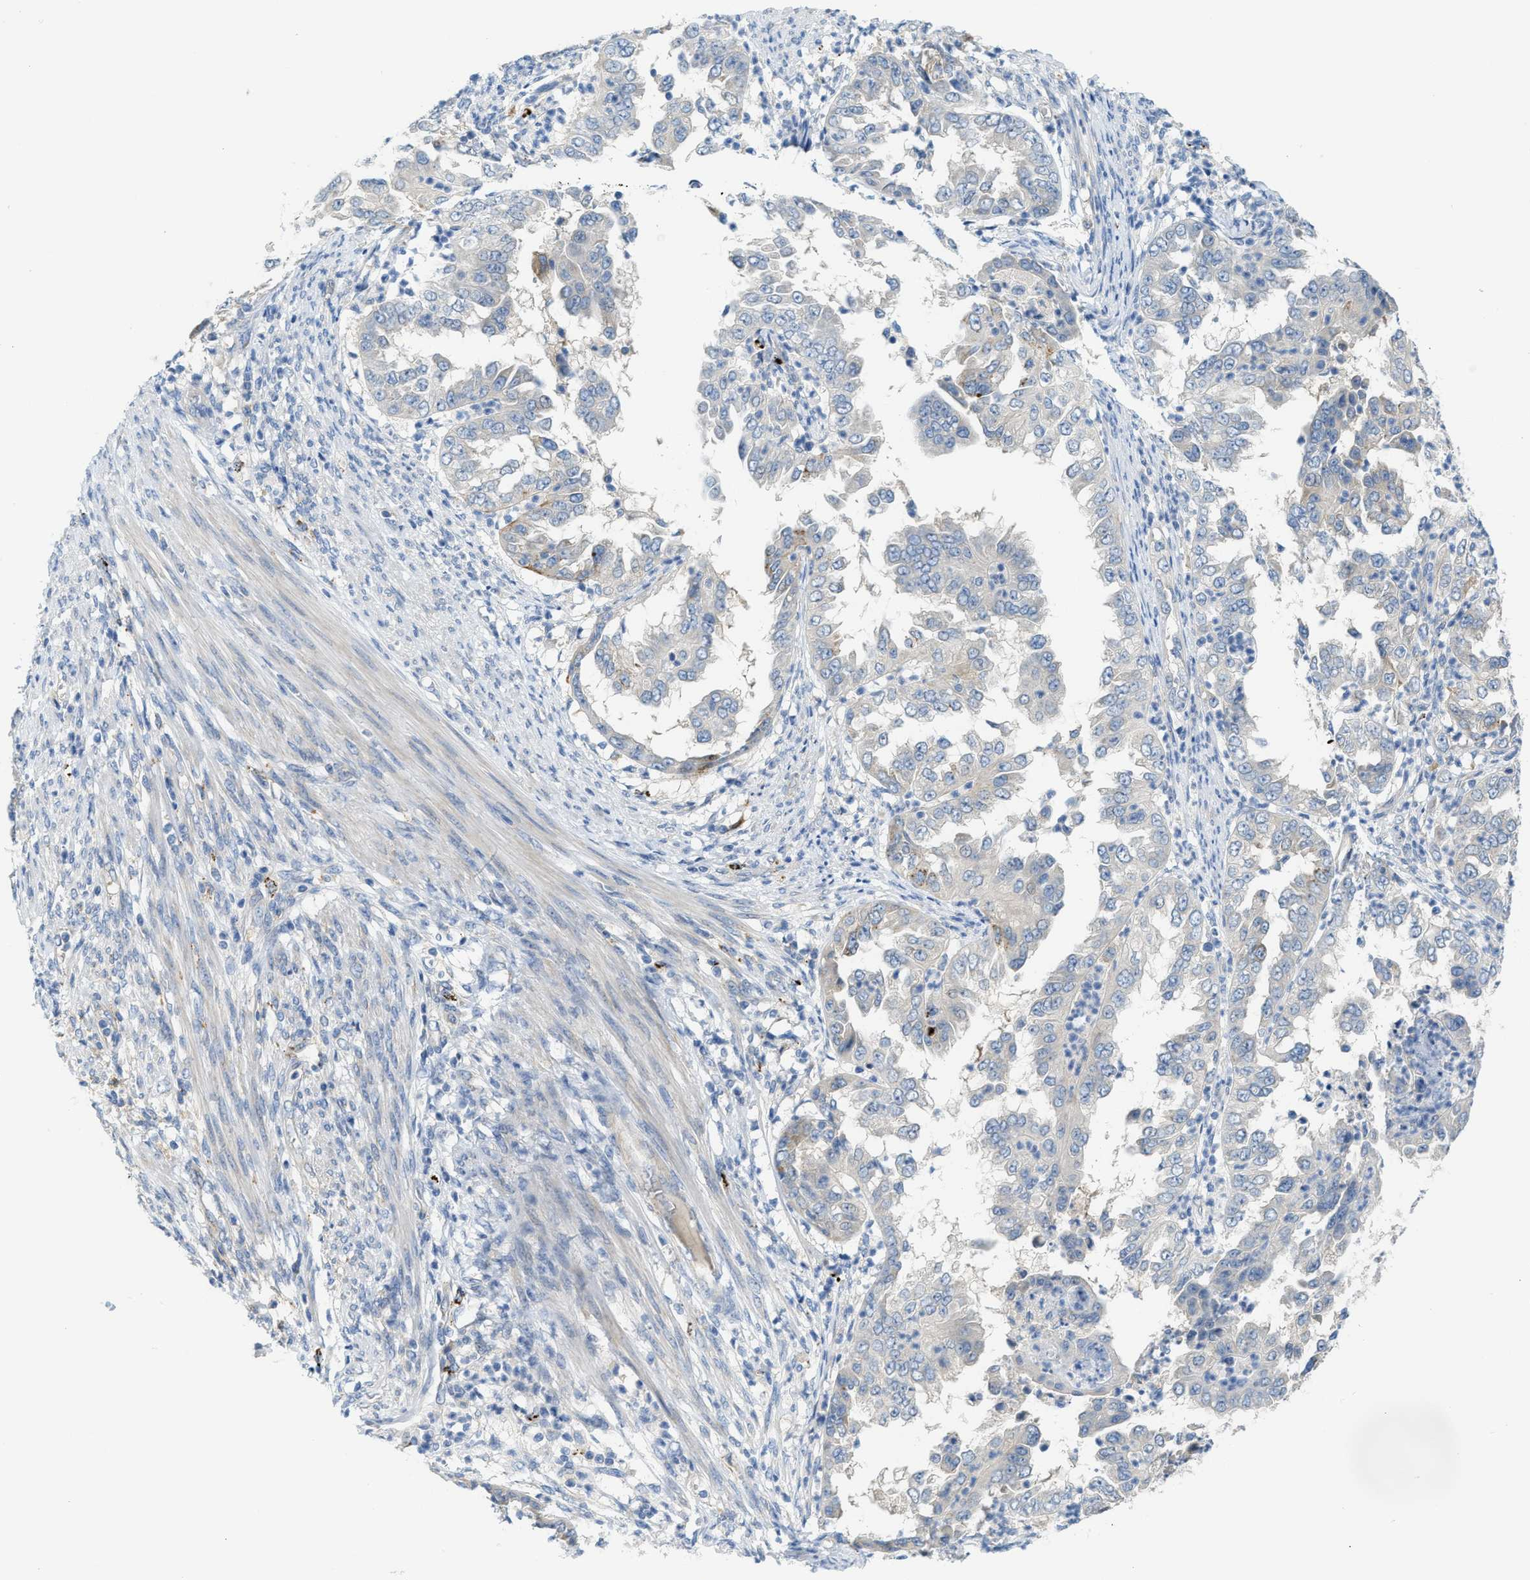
{"staining": {"intensity": "negative", "quantity": "none", "location": "none"}, "tissue": "endometrial cancer", "cell_type": "Tumor cells", "image_type": "cancer", "snomed": [{"axis": "morphology", "description": "Adenocarcinoma, NOS"}, {"axis": "topography", "description": "Endometrium"}], "caption": "High magnification brightfield microscopy of adenocarcinoma (endometrial) stained with DAB (3,3'-diaminobenzidine) (brown) and counterstained with hematoxylin (blue): tumor cells show no significant staining.", "gene": "KLHDC10", "patient": {"sex": "female", "age": 85}}